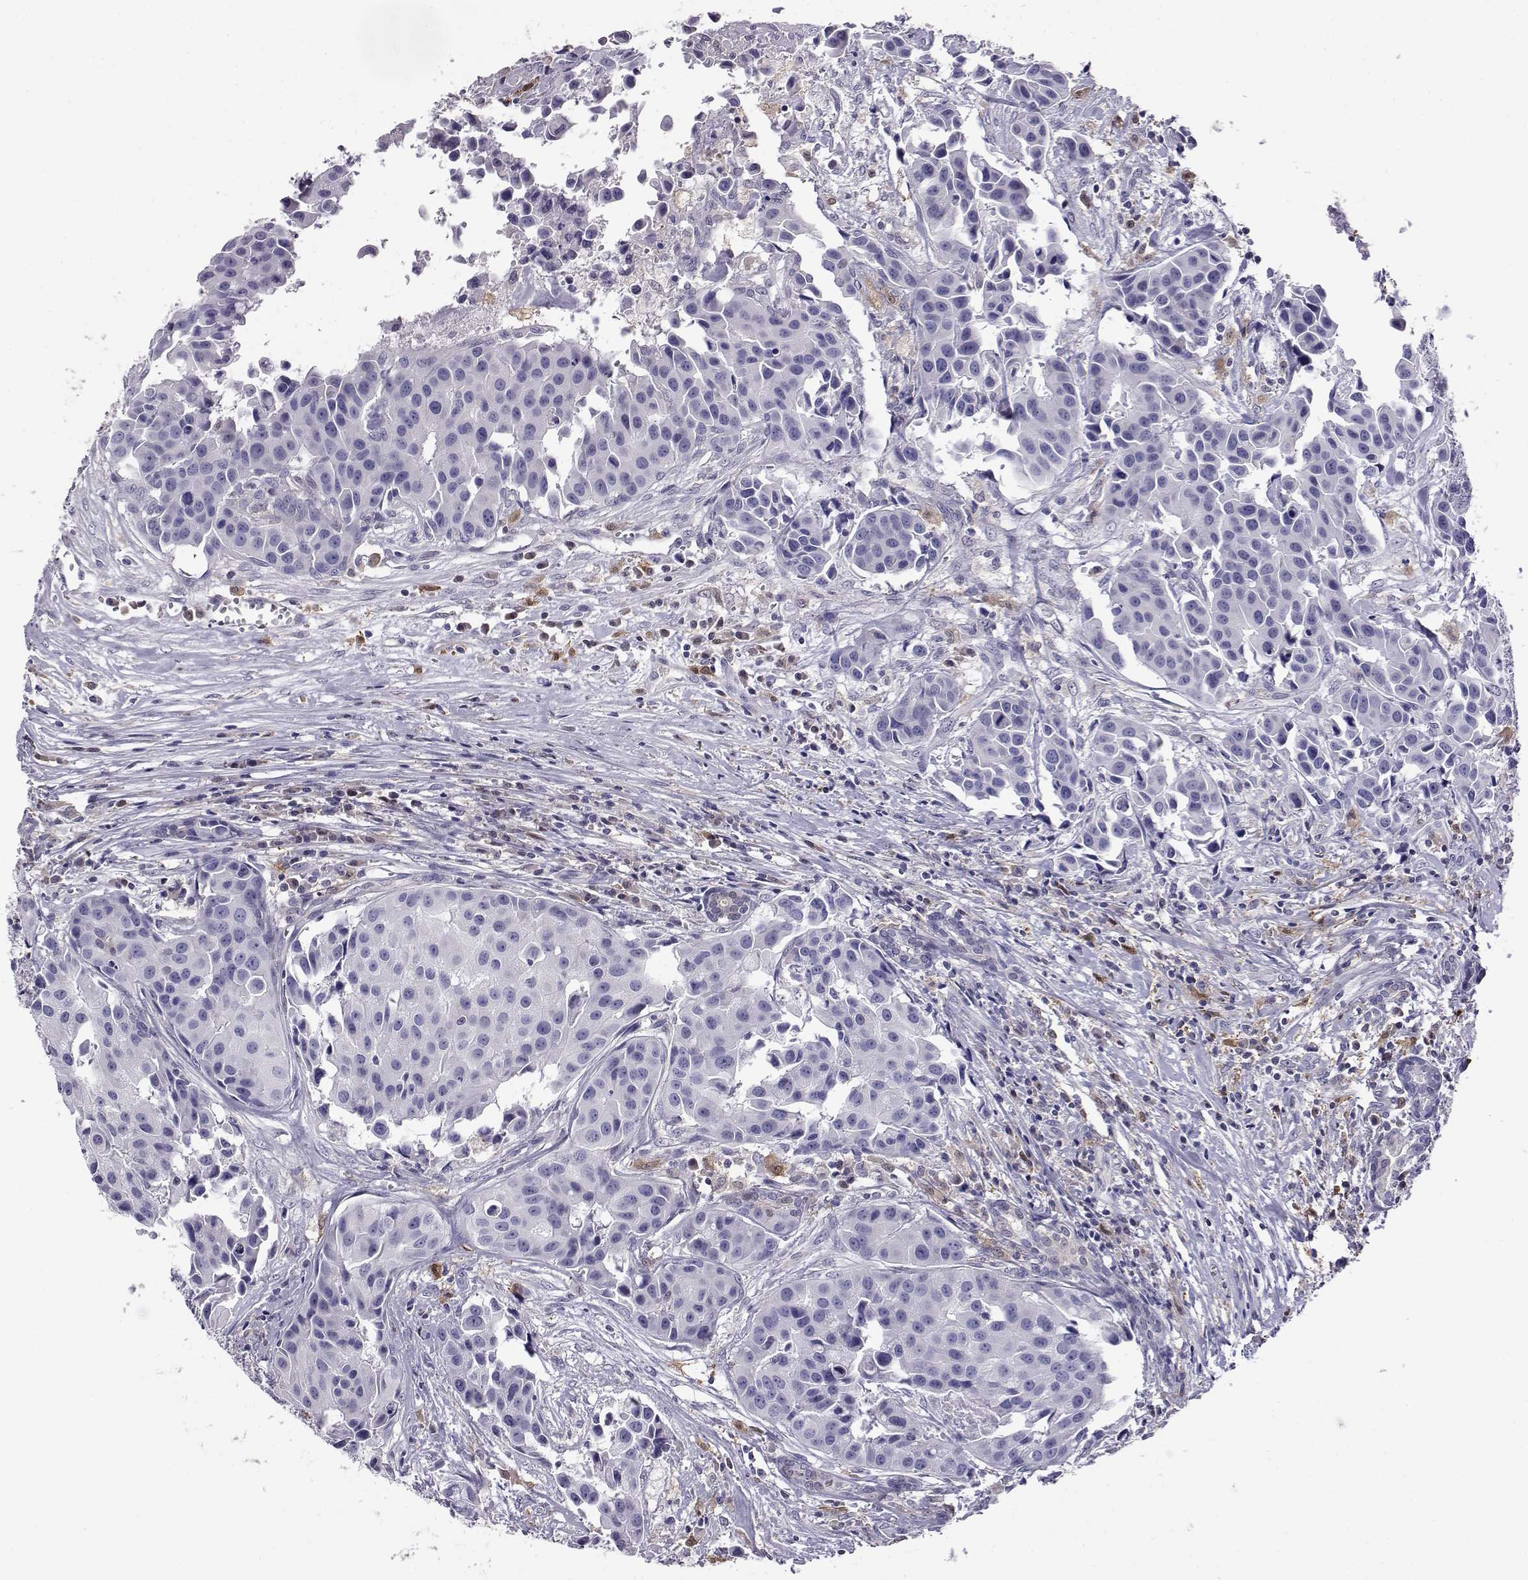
{"staining": {"intensity": "negative", "quantity": "none", "location": "none"}, "tissue": "head and neck cancer", "cell_type": "Tumor cells", "image_type": "cancer", "snomed": [{"axis": "morphology", "description": "Adenocarcinoma, NOS"}, {"axis": "topography", "description": "Head-Neck"}], "caption": "High power microscopy micrograph of an IHC histopathology image of head and neck cancer (adenocarcinoma), revealing no significant staining in tumor cells.", "gene": "AKR1B1", "patient": {"sex": "male", "age": 76}}